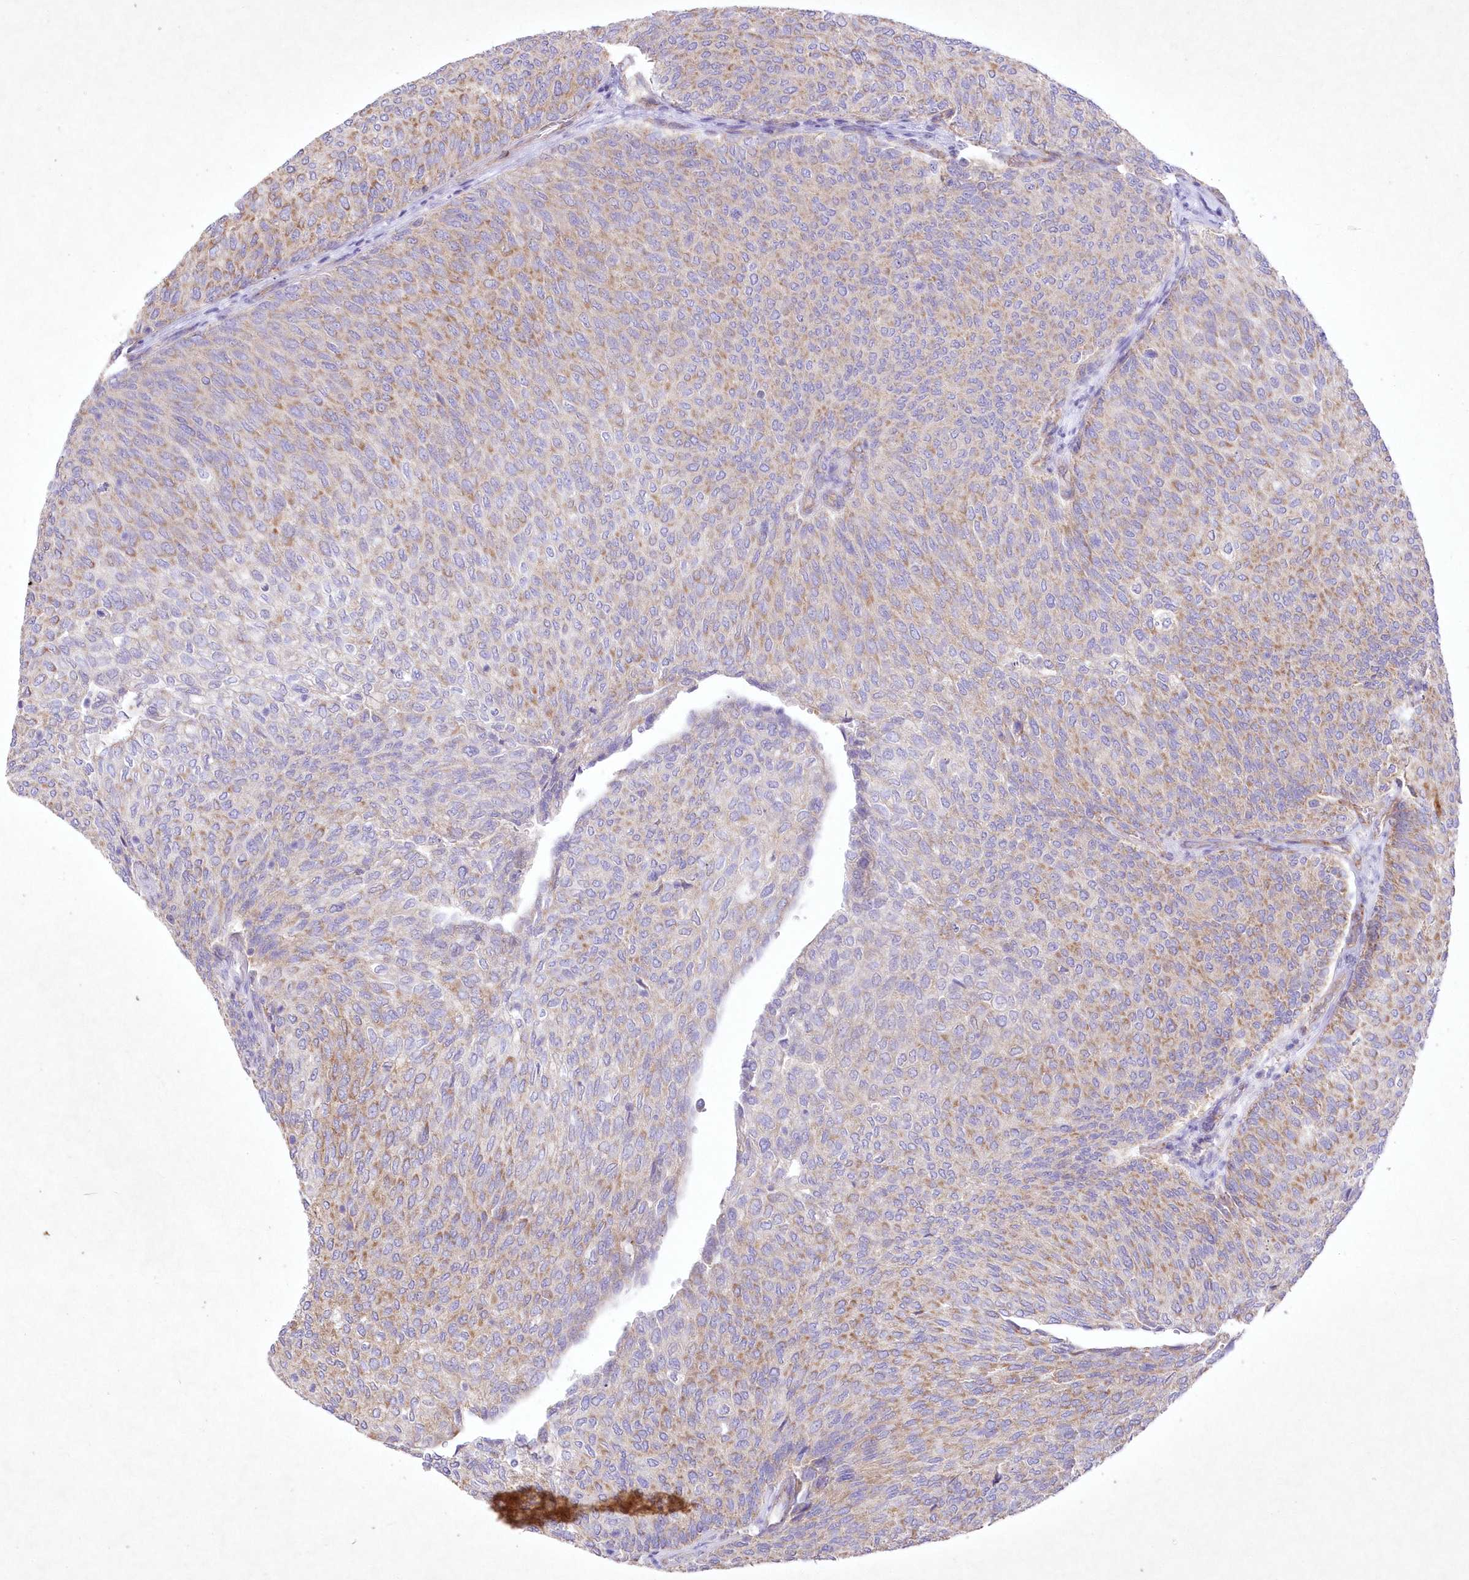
{"staining": {"intensity": "moderate", "quantity": "25%-75%", "location": "cytoplasmic/membranous"}, "tissue": "urothelial cancer", "cell_type": "Tumor cells", "image_type": "cancer", "snomed": [{"axis": "morphology", "description": "Urothelial carcinoma, Low grade"}, {"axis": "topography", "description": "Urinary bladder"}], "caption": "IHC micrograph of human urothelial cancer stained for a protein (brown), which demonstrates medium levels of moderate cytoplasmic/membranous positivity in approximately 25%-75% of tumor cells.", "gene": "ITSN2", "patient": {"sex": "female", "age": 79}}